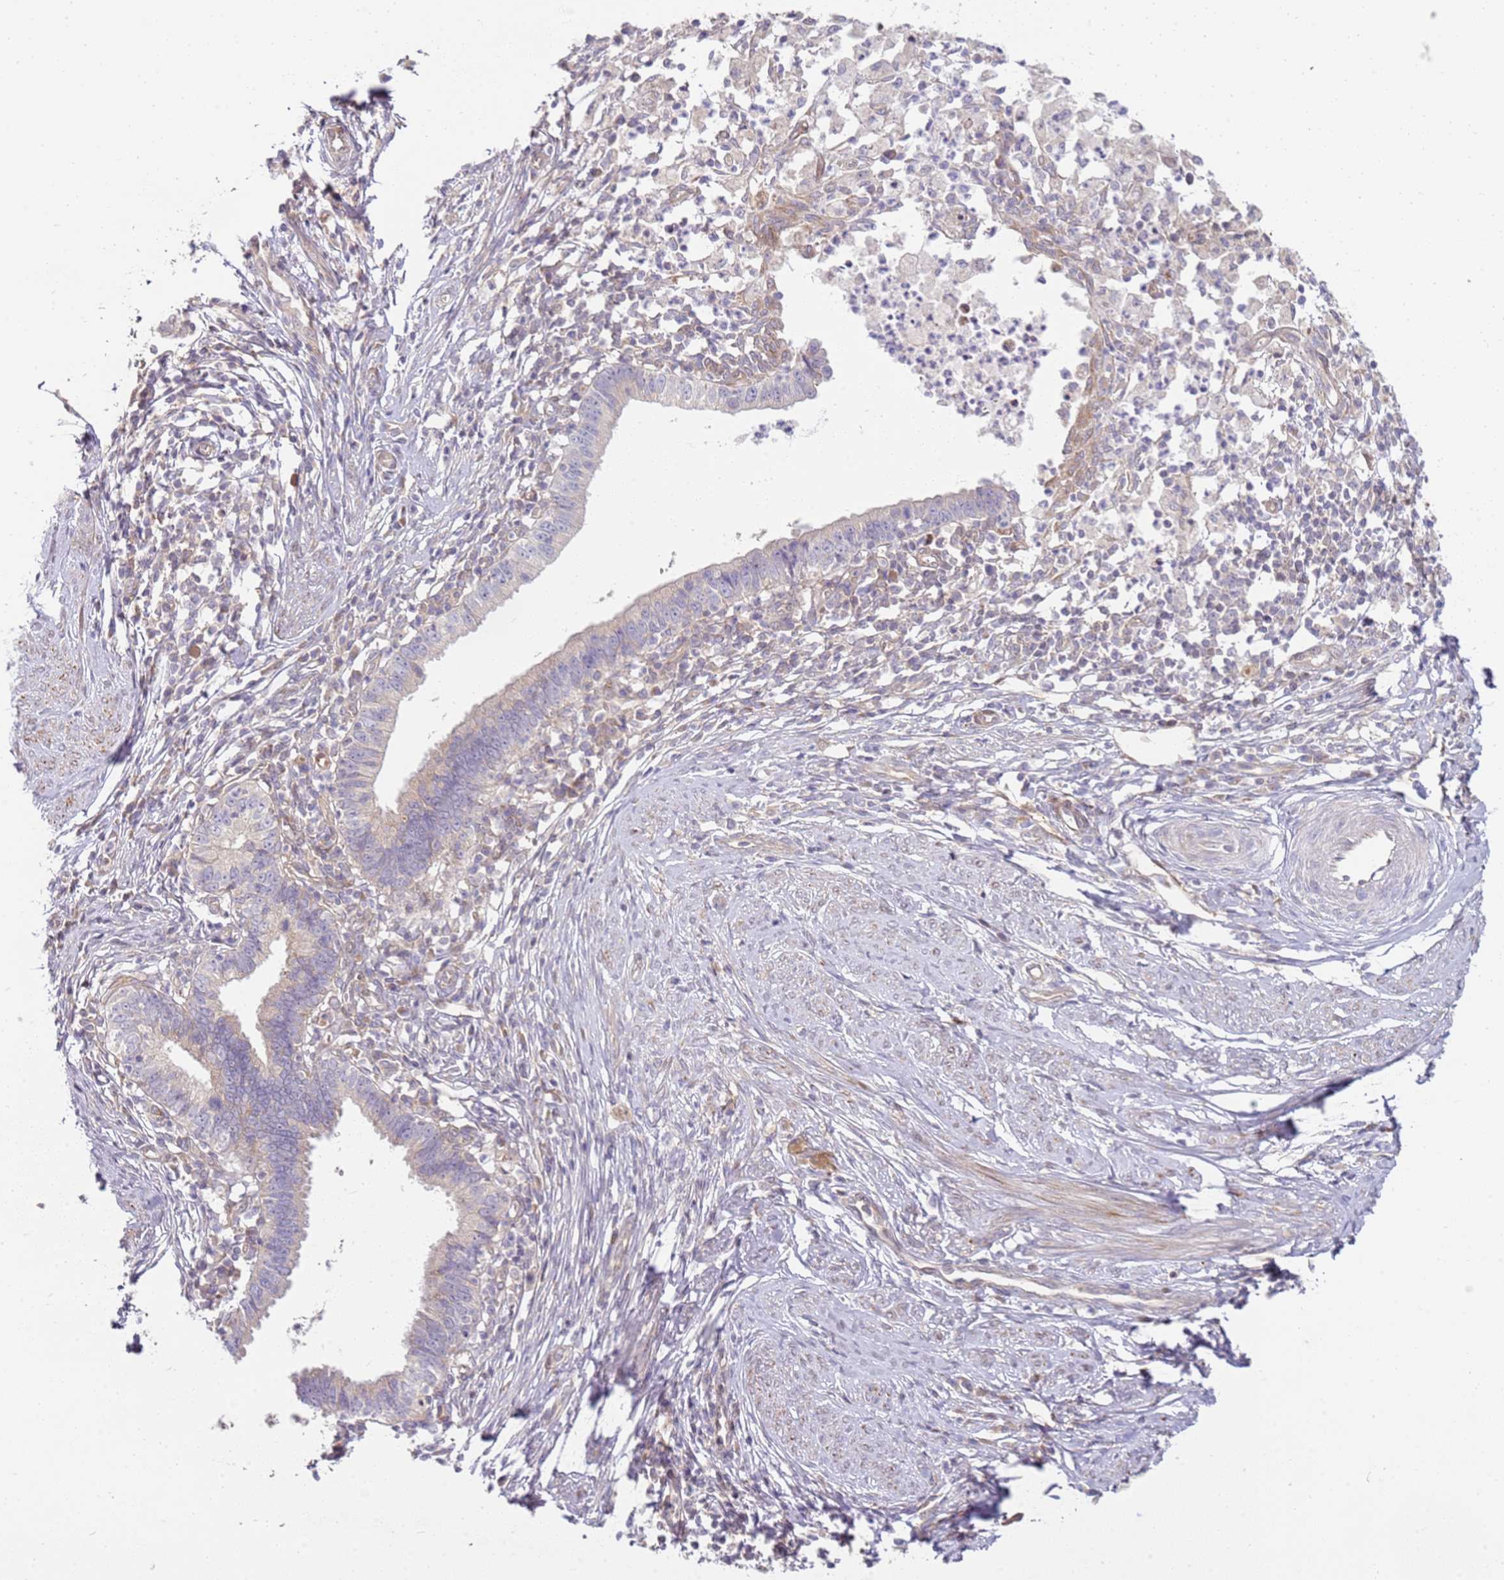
{"staining": {"intensity": "weak", "quantity": "<25%", "location": "cytoplasmic/membranous"}, "tissue": "cervical cancer", "cell_type": "Tumor cells", "image_type": "cancer", "snomed": [{"axis": "morphology", "description": "Adenocarcinoma, NOS"}, {"axis": "topography", "description": "Cervix"}], "caption": "Immunohistochemistry micrograph of neoplastic tissue: cervical cancer stained with DAB displays no significant protein positivity in tumor cells.", "gene": "GRAP", "patient": {"sex": "female", "age": 36}}